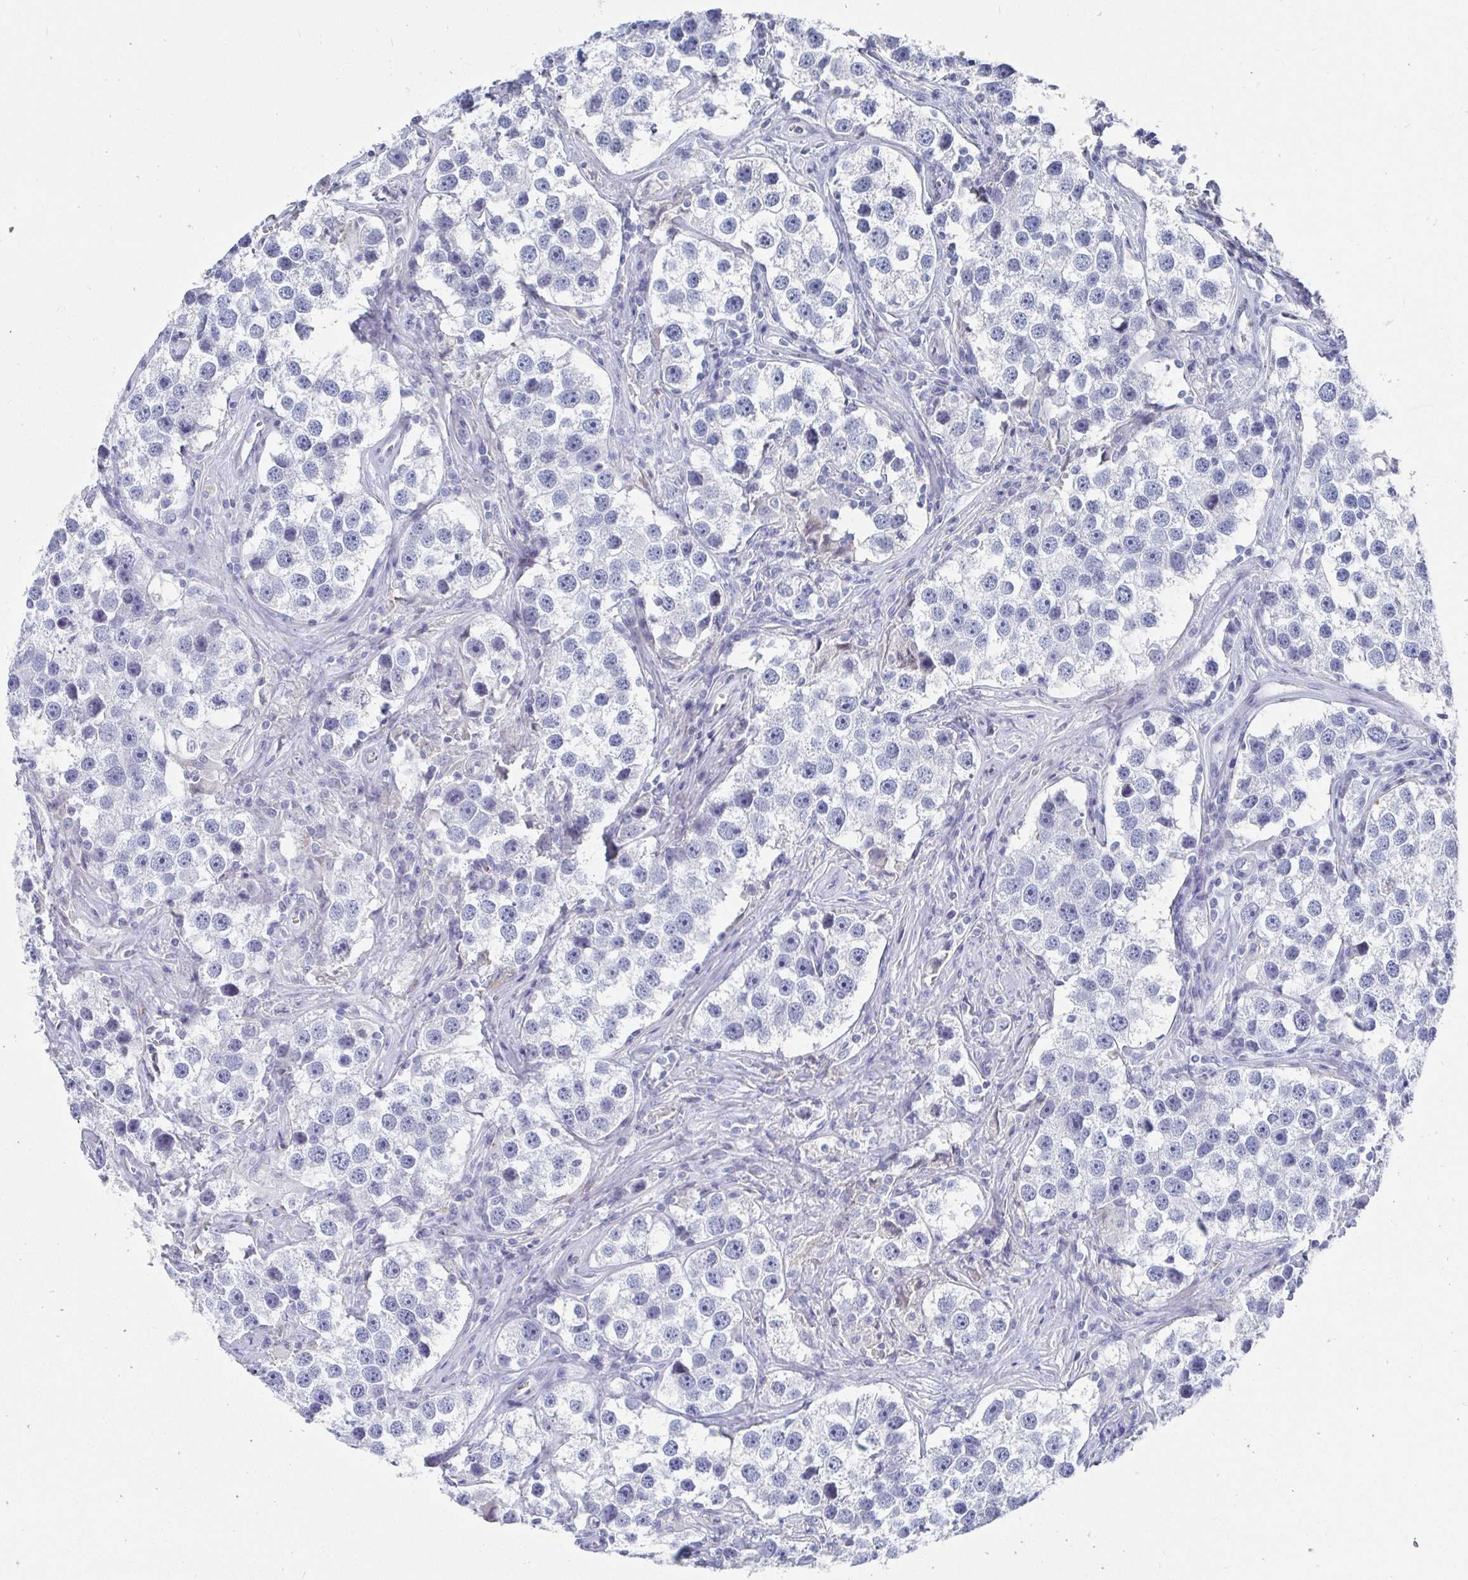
{"staining": {"intensity": "negative", "quantity": "none", "location": "none"}, "tissue": "testis cancer", "cell_type": "Tumor cells", "image_type": "cancer", "snomed": [{"axis": "morphology", "description": "Seminoma, NOS"}, {"axis": "topography", "description": "Testis"}], "caption": "The immunohistochemistry histopathology image has no significant expression in tumor cells of testis seminoma tissue.", "gene": "ZFP82", "patient": {"sex": "male", "age": 49}}